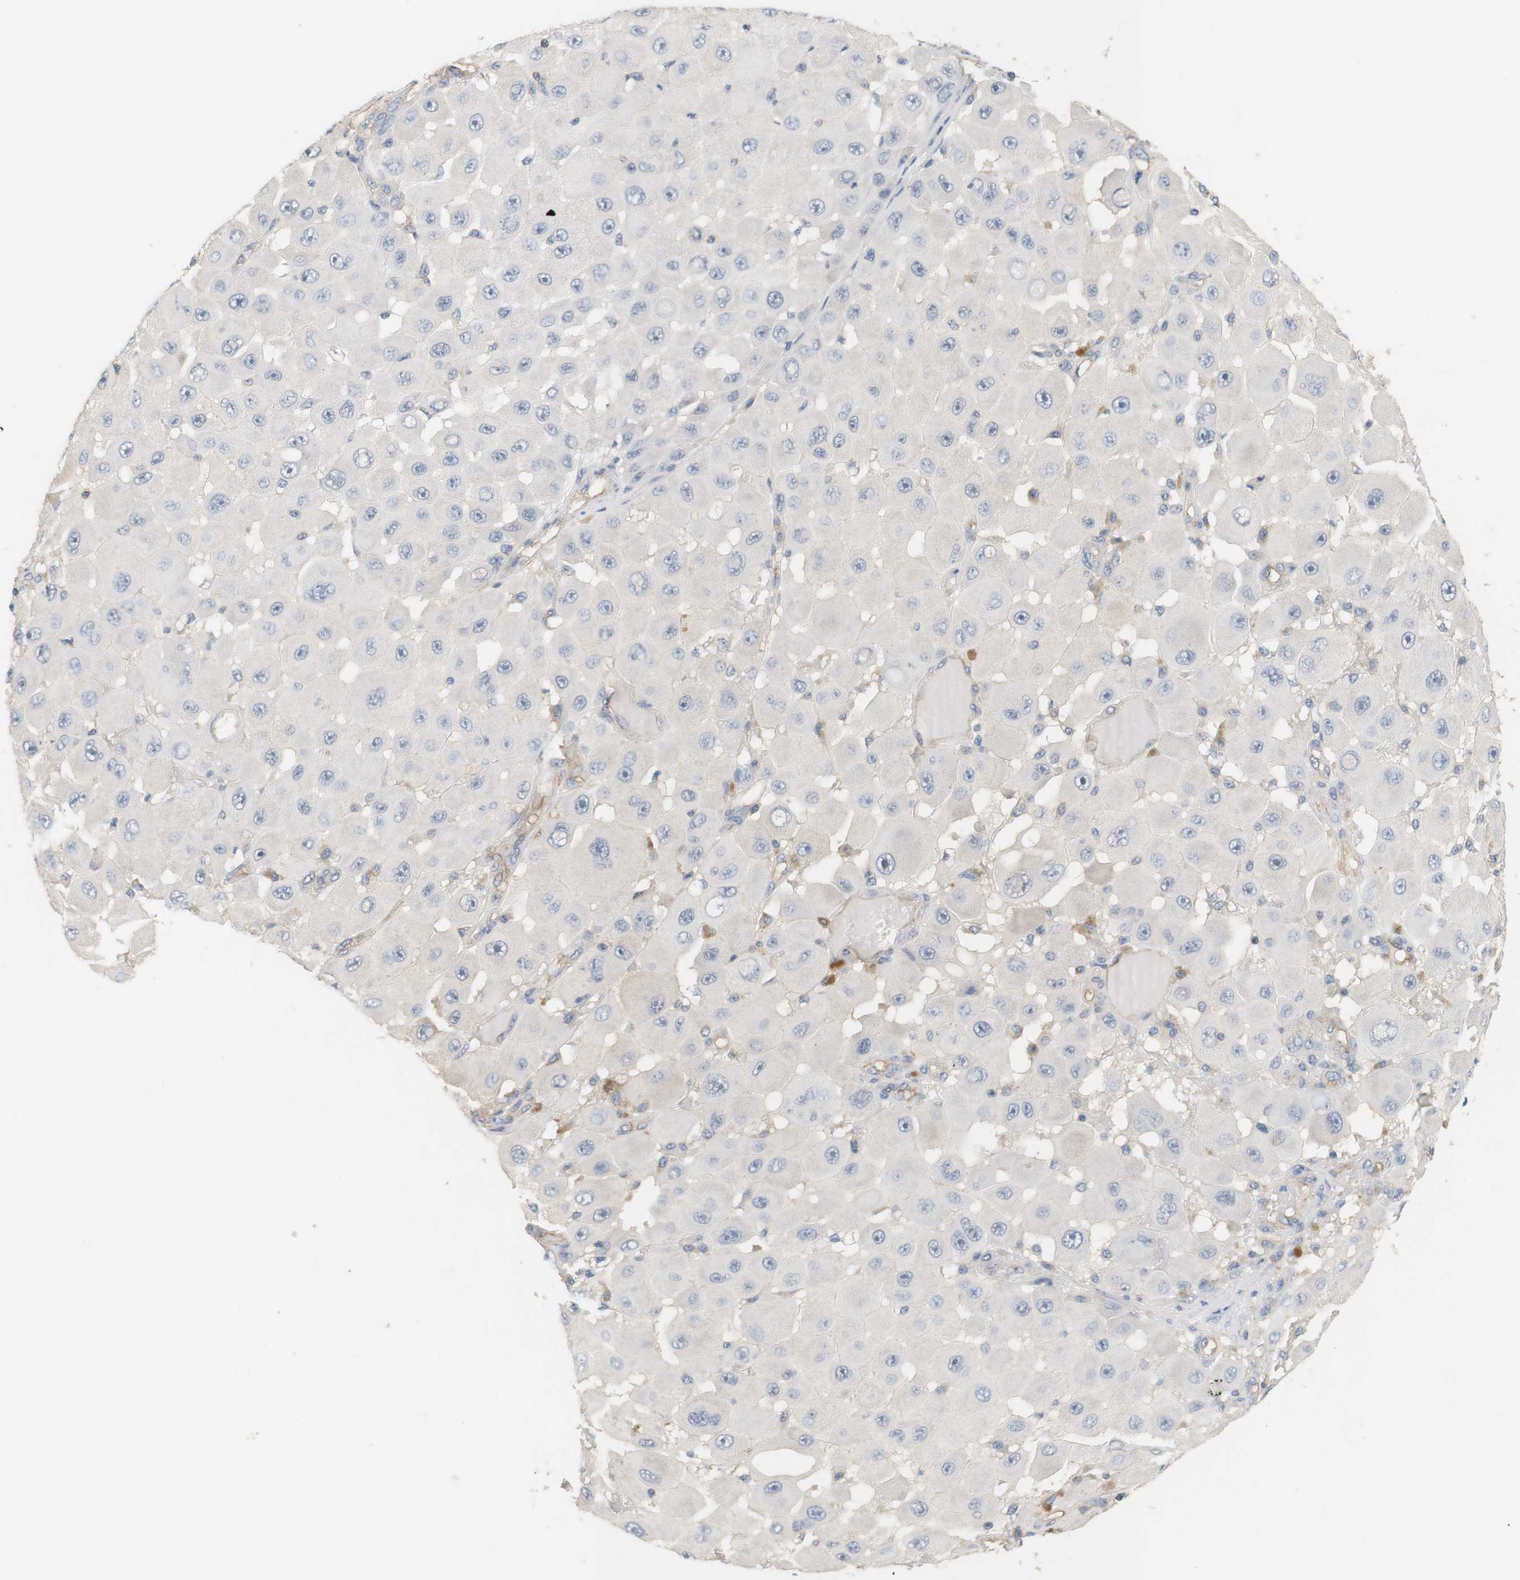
{"staining": {"intensity": "negative", "quantity": "none", "location": "none"}, "tissue": "melanoma", "cell_type": "Tumor cells", "image_type": "cancer", "snomed": [{"axis": "morphology", "description": "Malignant melanoma, NOS"}, {"axis": "topography", "description": "Skin"}], "caption": "Tumor cells are negative for protein expression in human melanoma.", "gene": "OSR1", "patient": {"sex": "female", "age": 81}}